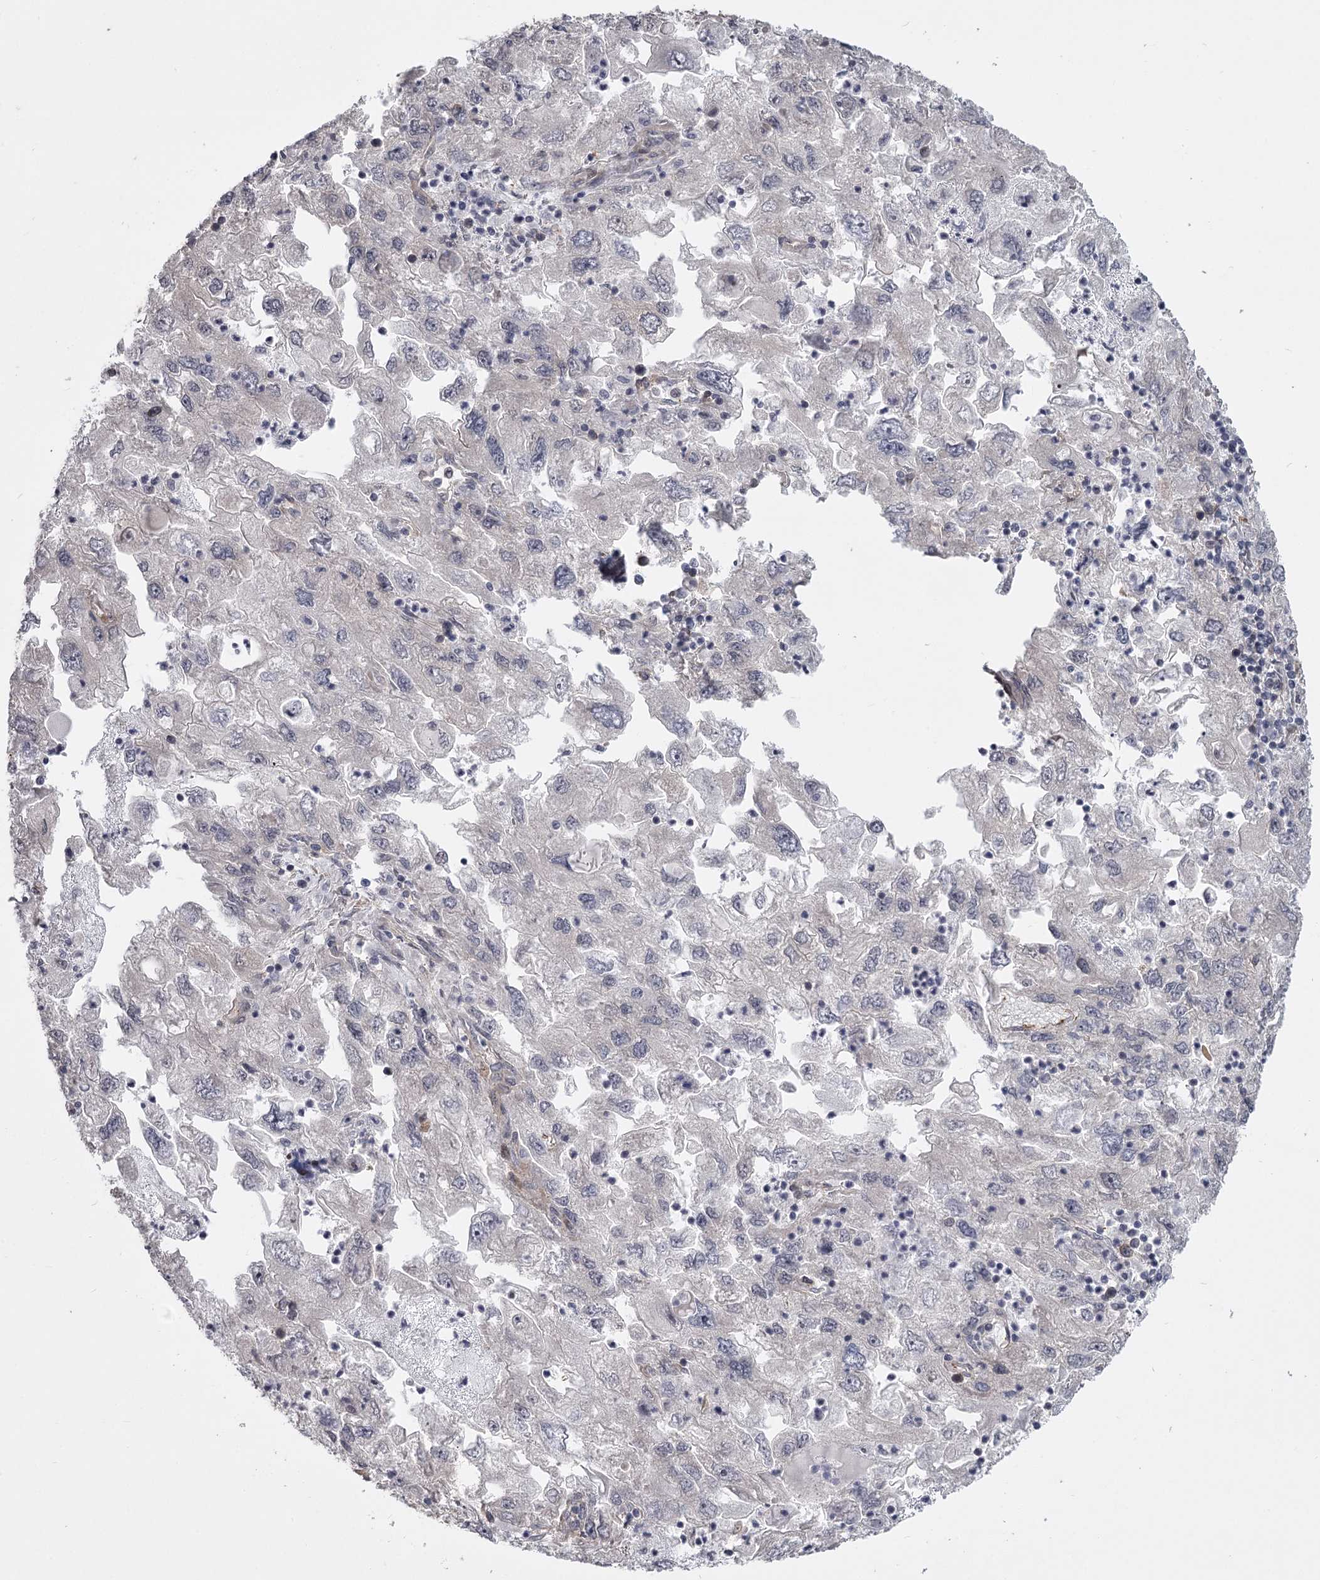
{"staining": {"intensity": "negative", "quantity": "none", "location": "none"}, "tissue": "endometrial cancer", "cell_type": "Tumor cells", "image_type": "cancer", "snomed": [{"axis": "morphology", "description": "Adenocarcinoma, NOS"}, {"axis": "topography", "description": "Endometrium"}], "caption": "The photomicrograph shows no significant staining in tumor cells of adenocarcinoma (endometrial).", "gene": "CCNG2", "patient": {"sex": "female", "age": 49}}